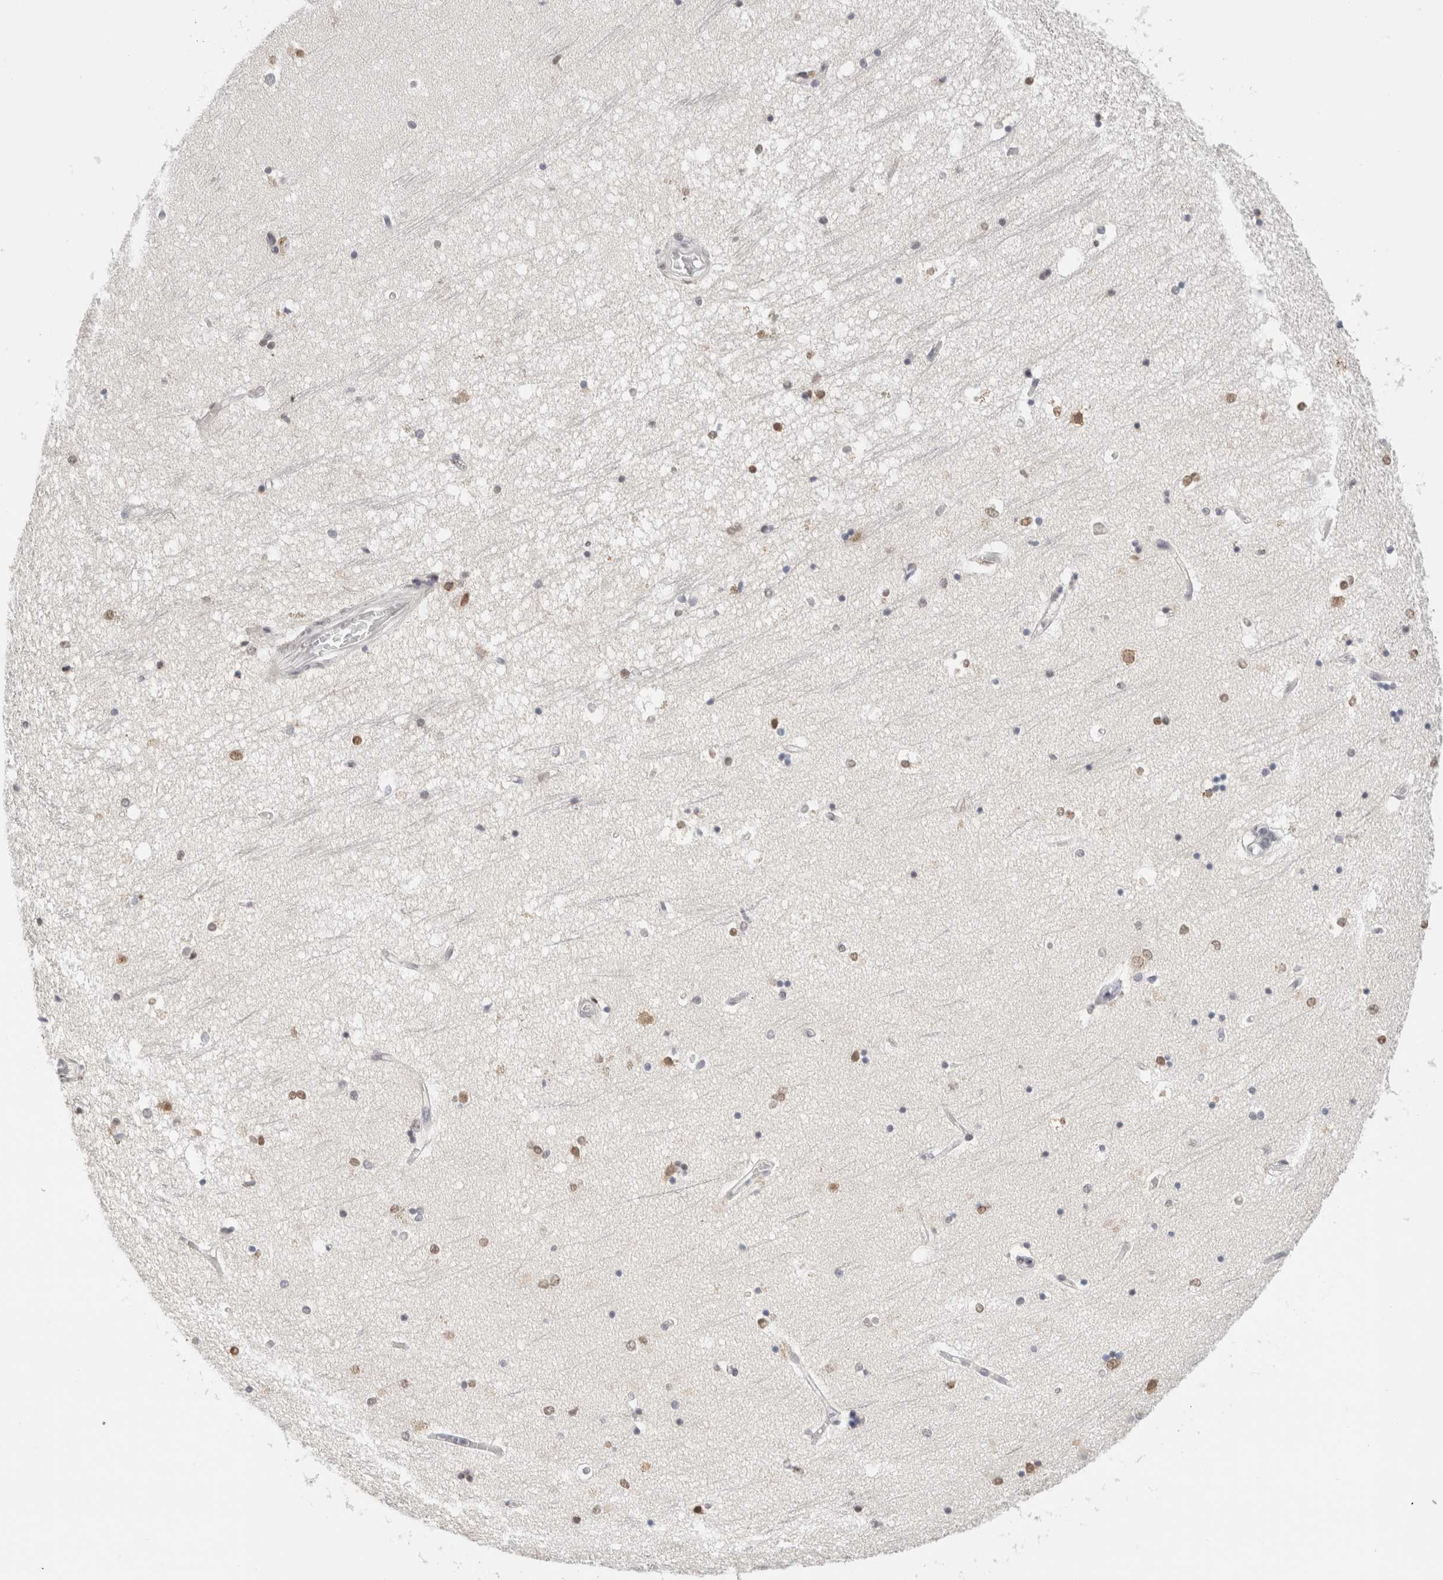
{"staining": {"intensity": "moderate", "quantity": "<25%", "location": "nuclear"}, "tissue": "hippocampus", "cell_type": "Glial cells", "image_type": "normal", "snomed": [{"axis": "morphology", "description": "Normal tissue, NOS"}, {"axis": "topography", "description": "Hippocampus"}], "caption": "Hippocampus was stained to show a protein in brown. There is low levels of moderate nuclear positivity in approximately <25% of glial cells.", "gene": "HDLBP", "patient": {"sex": "male", "age": 45}}